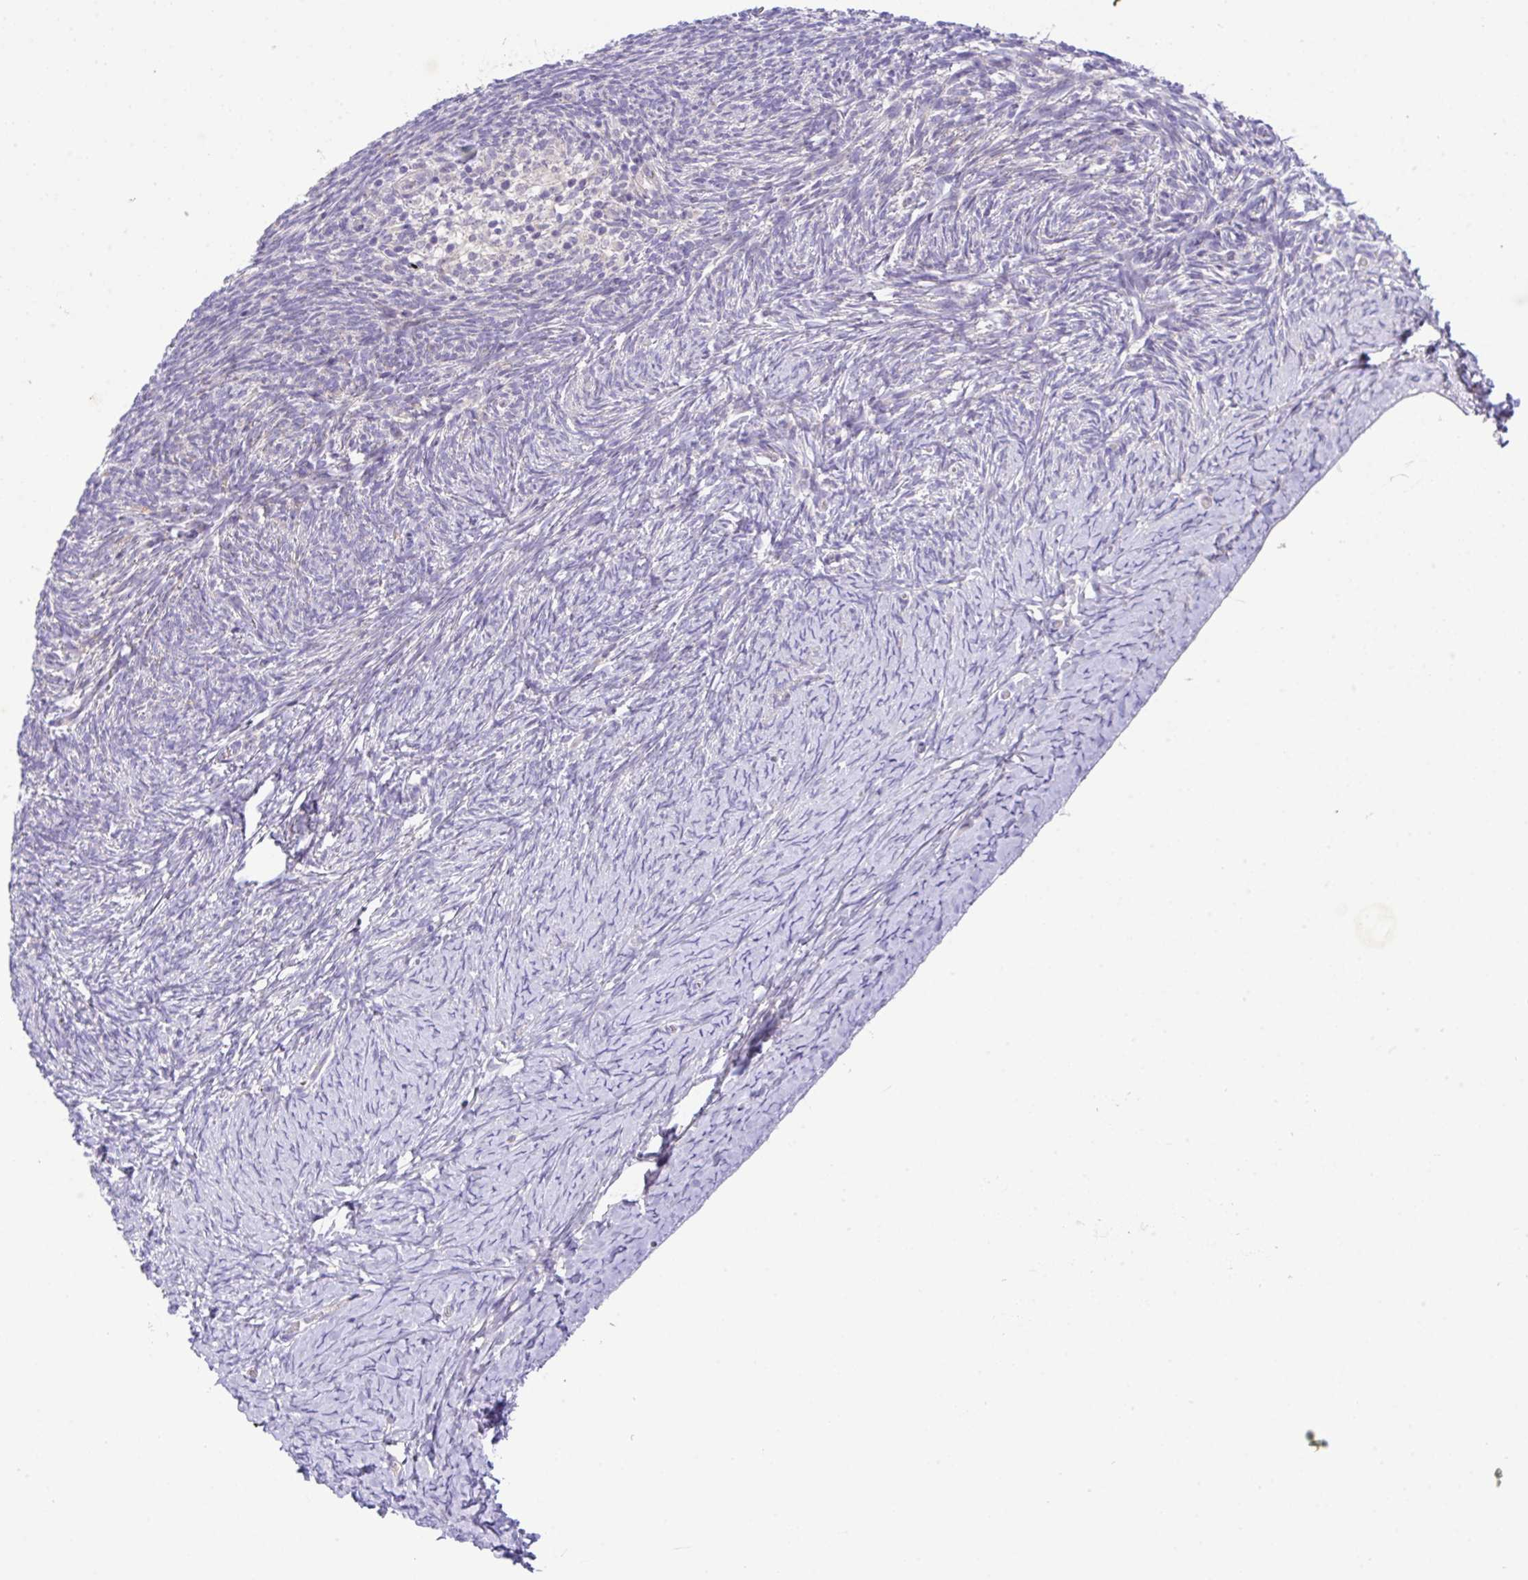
{"staining": {"intensity": "negative", "quantity": "none", "location": "none"}, "tissue": "ovary", "cell_type": "Ovarian stroma cells", "image_type": "normal", "snomed": [{"axis": "morphology", "description": "Normal tissue, NOS"}, {"axis": "topography", "description": "Ovary"}], "caption": "There is no significant expression in ovarian stroma cells of ovary. (DAB (3,3'-diaminobenzidine) immunohistochemistry visualized using brightfield microscopy, high magnification).", "gene": "EPN3", "patient": {"sex": "female", "age": 39}}